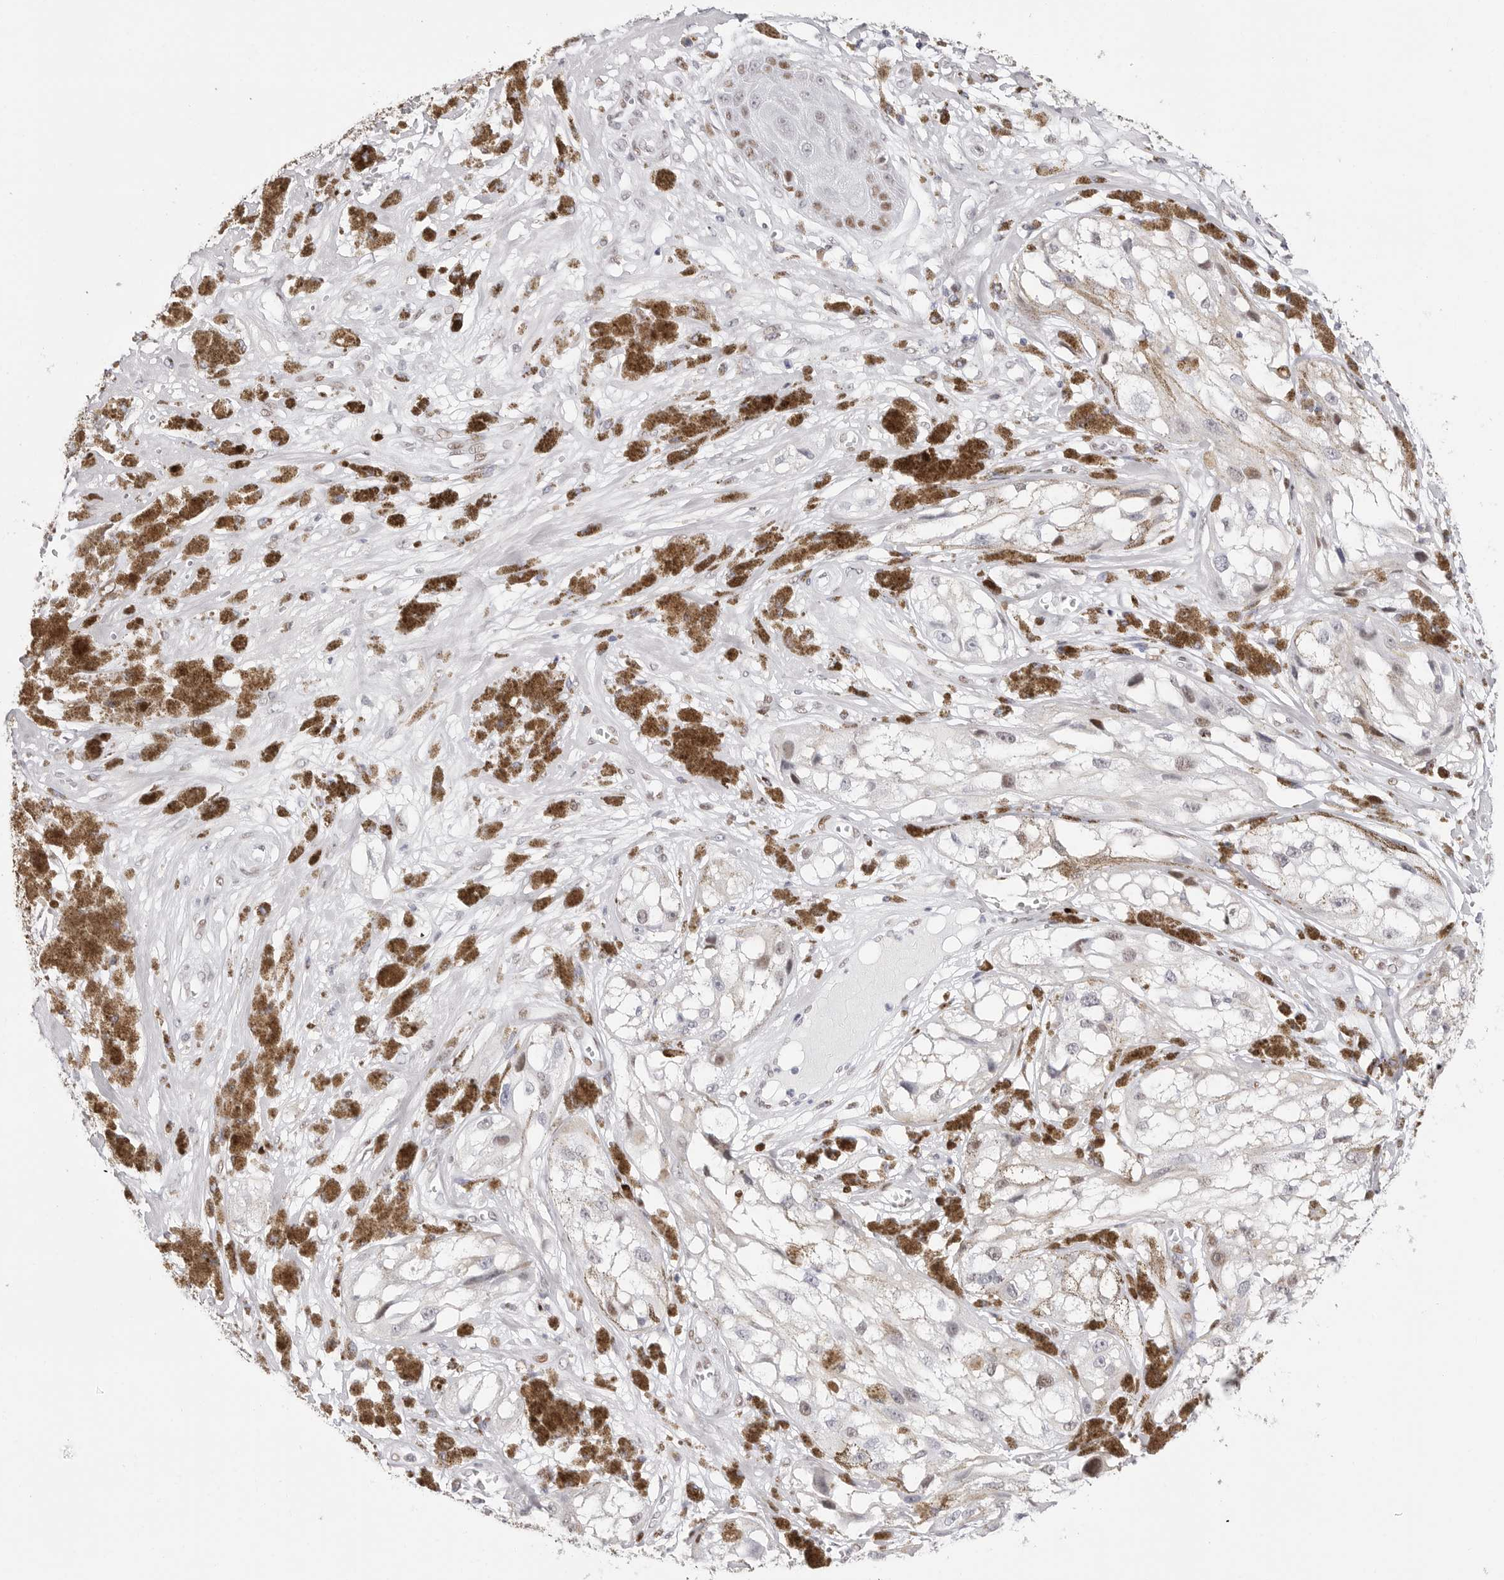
{"staining": {"intensity": "negative", "quantity": "none", "location": "none"}, "tissue": "melanoma", "cell_type": "Tumor cells", "image_type": "cancer", "snomed": [{"axis": "morphology", "description": "Malignant melanoma, NOS"}, {"axis": "topography", "description": "Skin"}], "caption": "Tumor cells show no significant staining in malignant melanoma.", "gene": "NASP", "patient": {"sex": "male", "age": 88}}